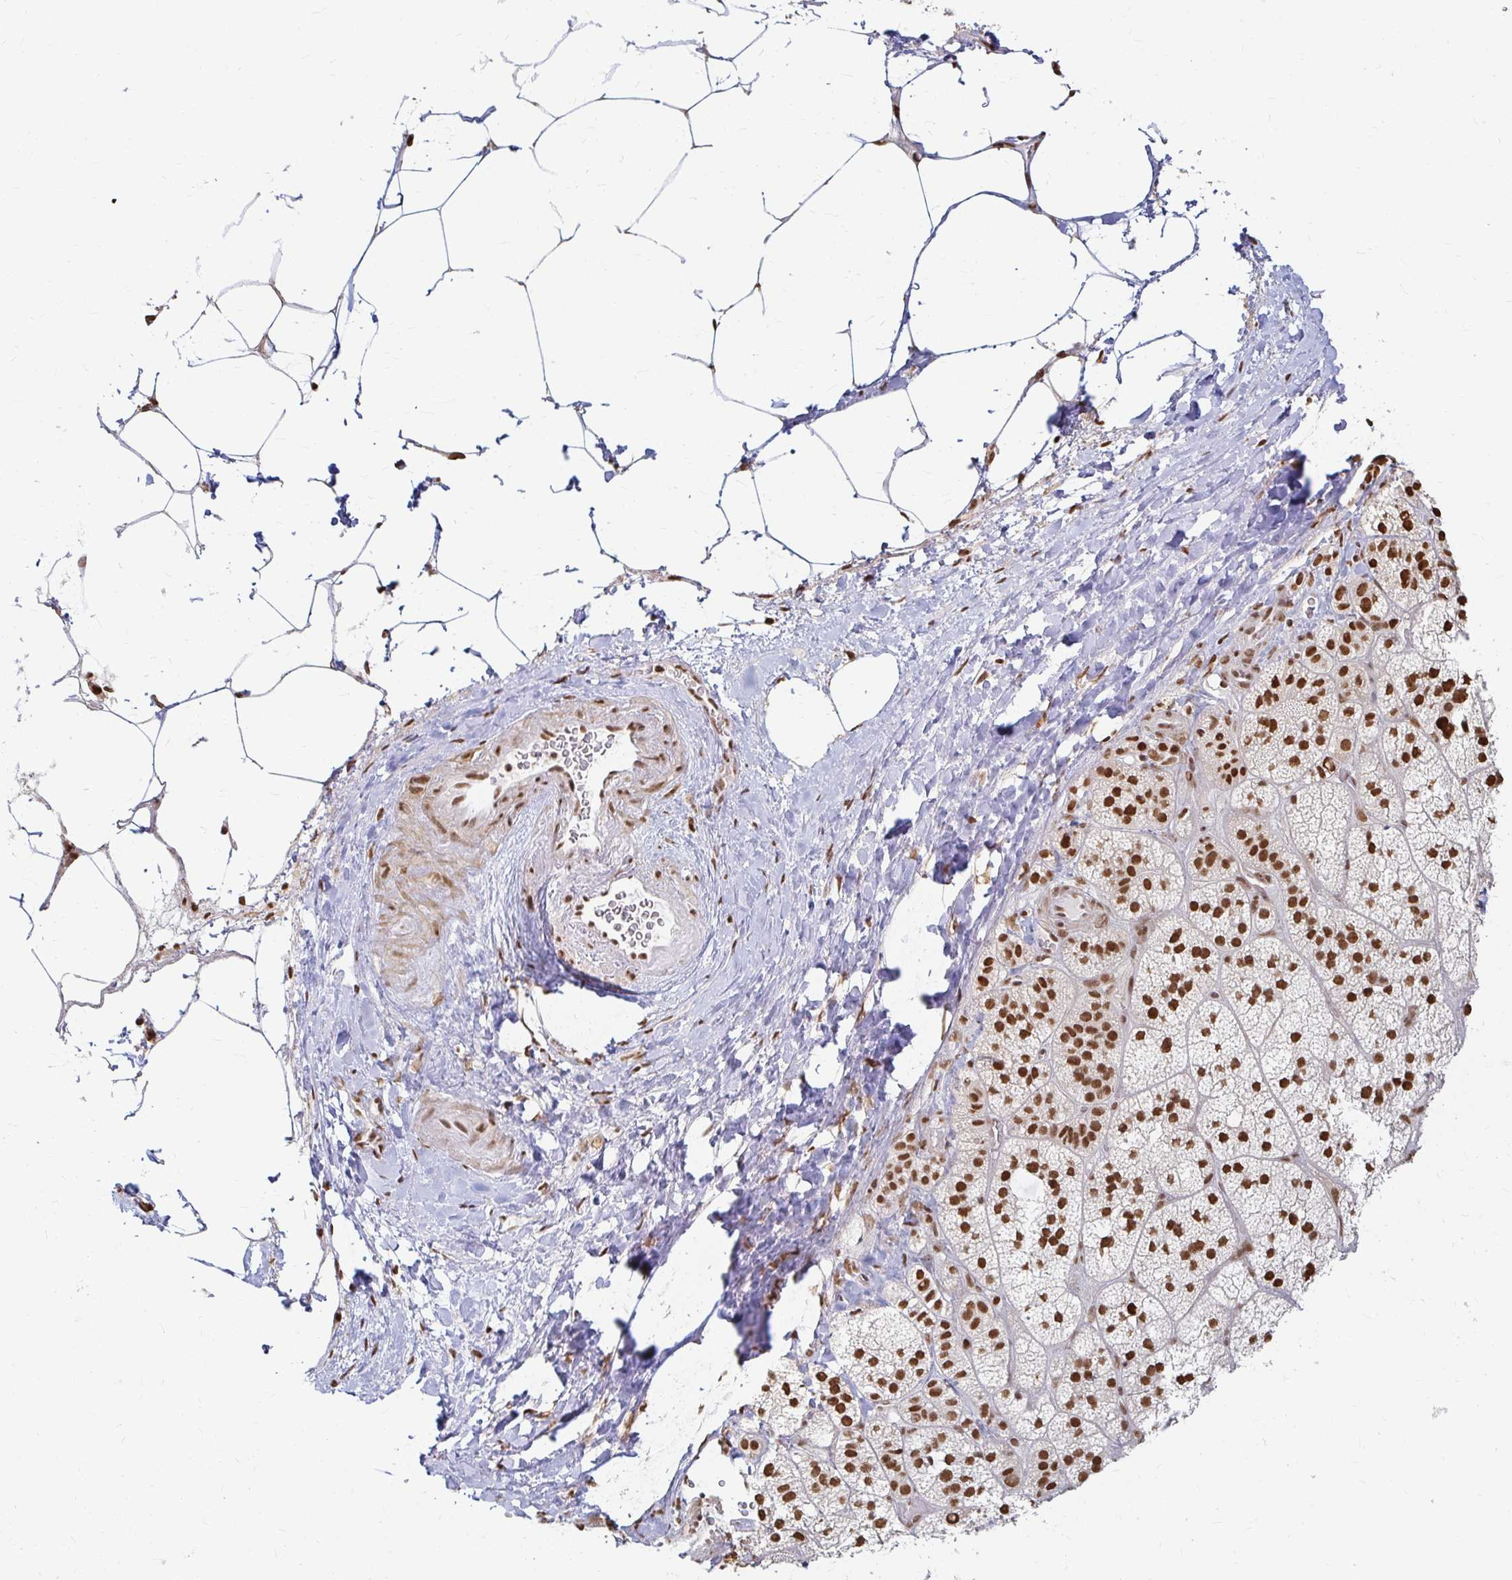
{"staining": {"intensity": "strong", "quantity": ">75%", "location": "nuclear"}, "tissue": "adrenal gland", "cell_type": "Glandular cells", "image_type": "normal", "snomed": [{"axis": "morphology", "description": "Normal tissue, NOS"}, {"axis": "topography", "description": "Adrenal gland"}], "caption": "Adrenal gland stained with a brown dye exhibits strong nuclear positive positivity in approximately >75% of glandular cells.", "gene": "HNRNPU", "patient": {"sex": "male", "age": 57}}